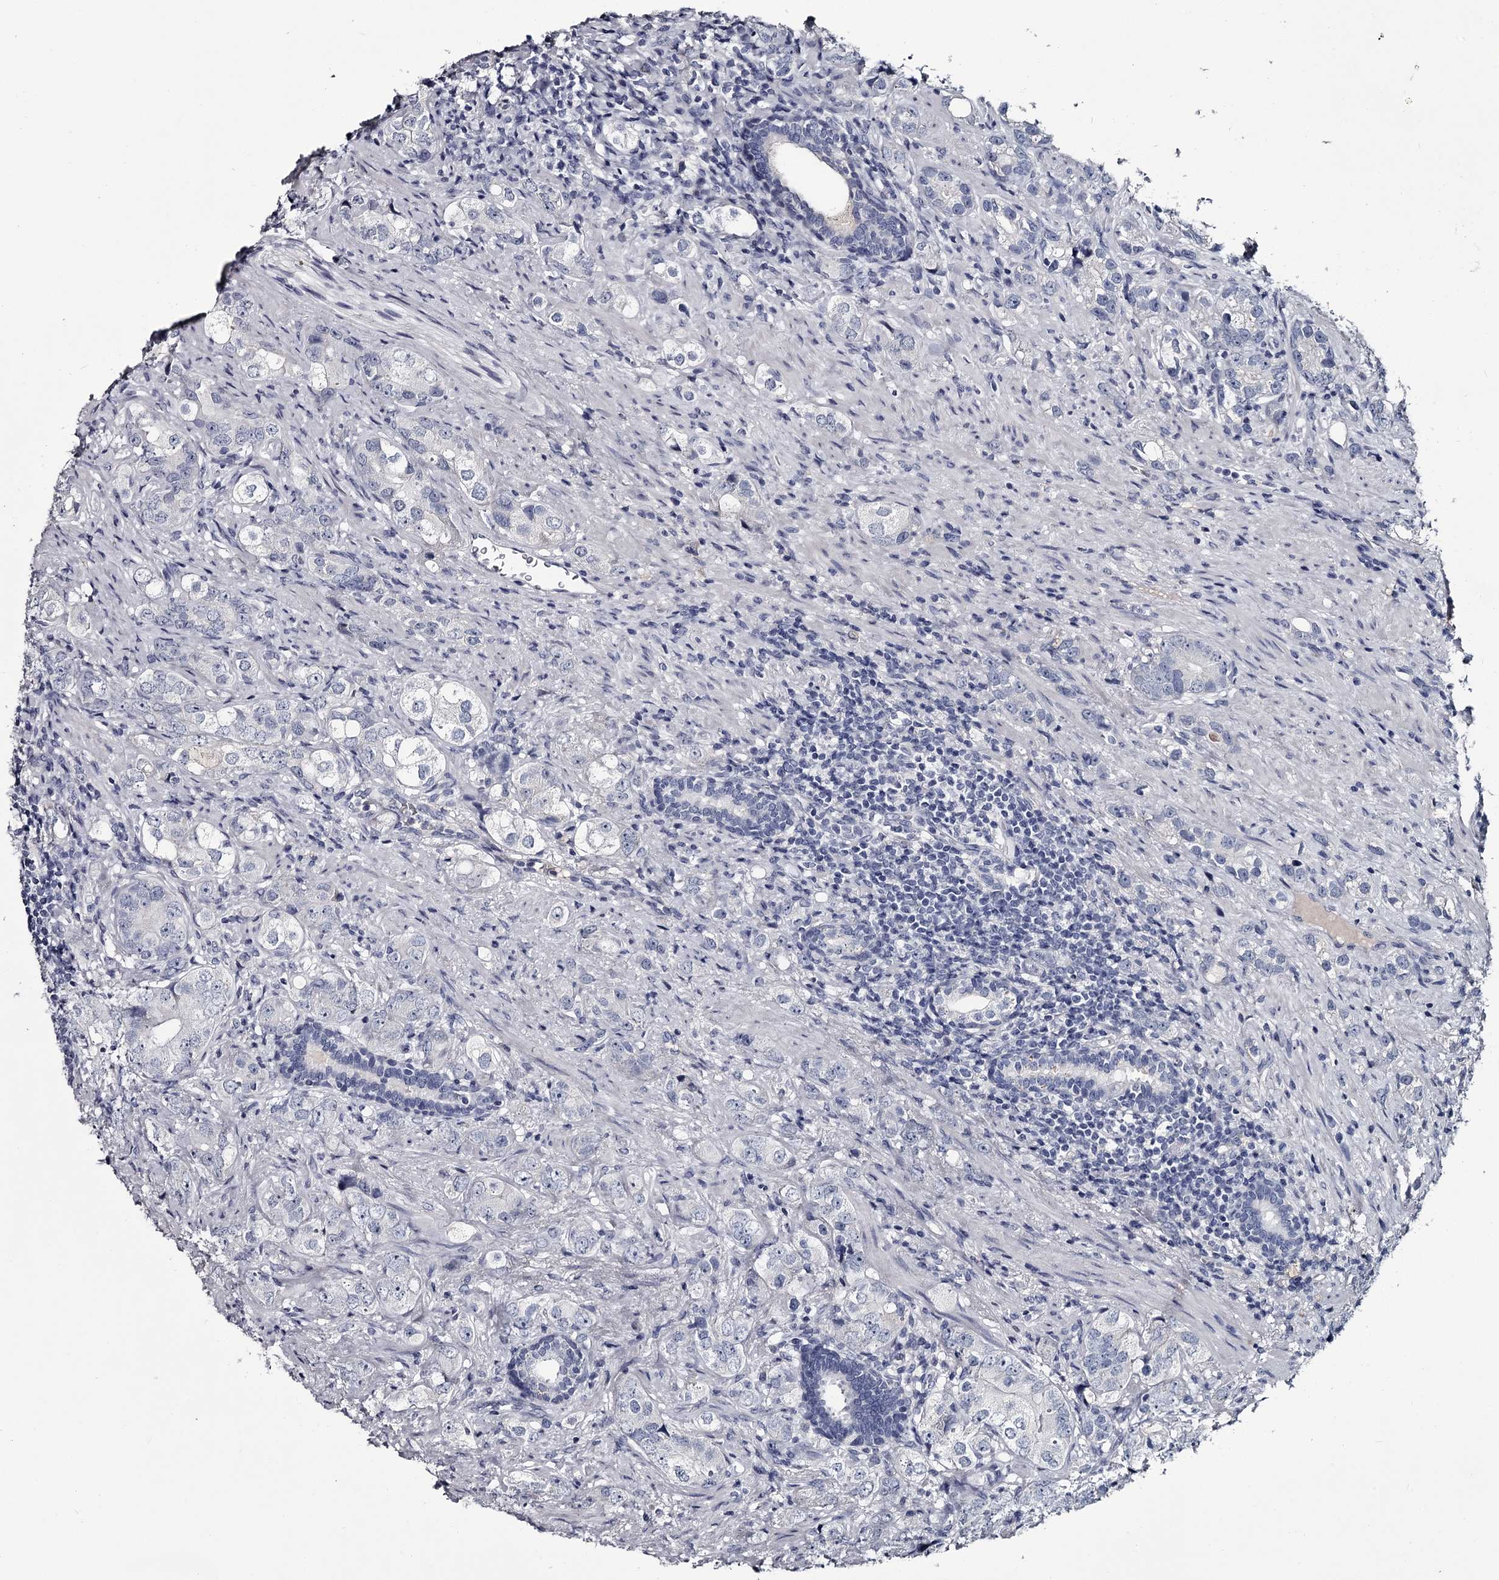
{"staining": {"intensity": "negative", "quantity": "none", "location": "none"}, "tissue": "prostate cancer", "cell_type": "Tumor cells", "image_type": "cancer", "snomed": [{"axis": "morphology", "description": "Adenocarcinoma, High grade"}, {"axis": "topography", "description": "Prostate"}], "caption": "The micrograph displays no significant expression in tumor cells of adenocarcinoma (high-grade) (prostate).", "gene": "DAO", "patient": {"sex": "male", "age": 63}}